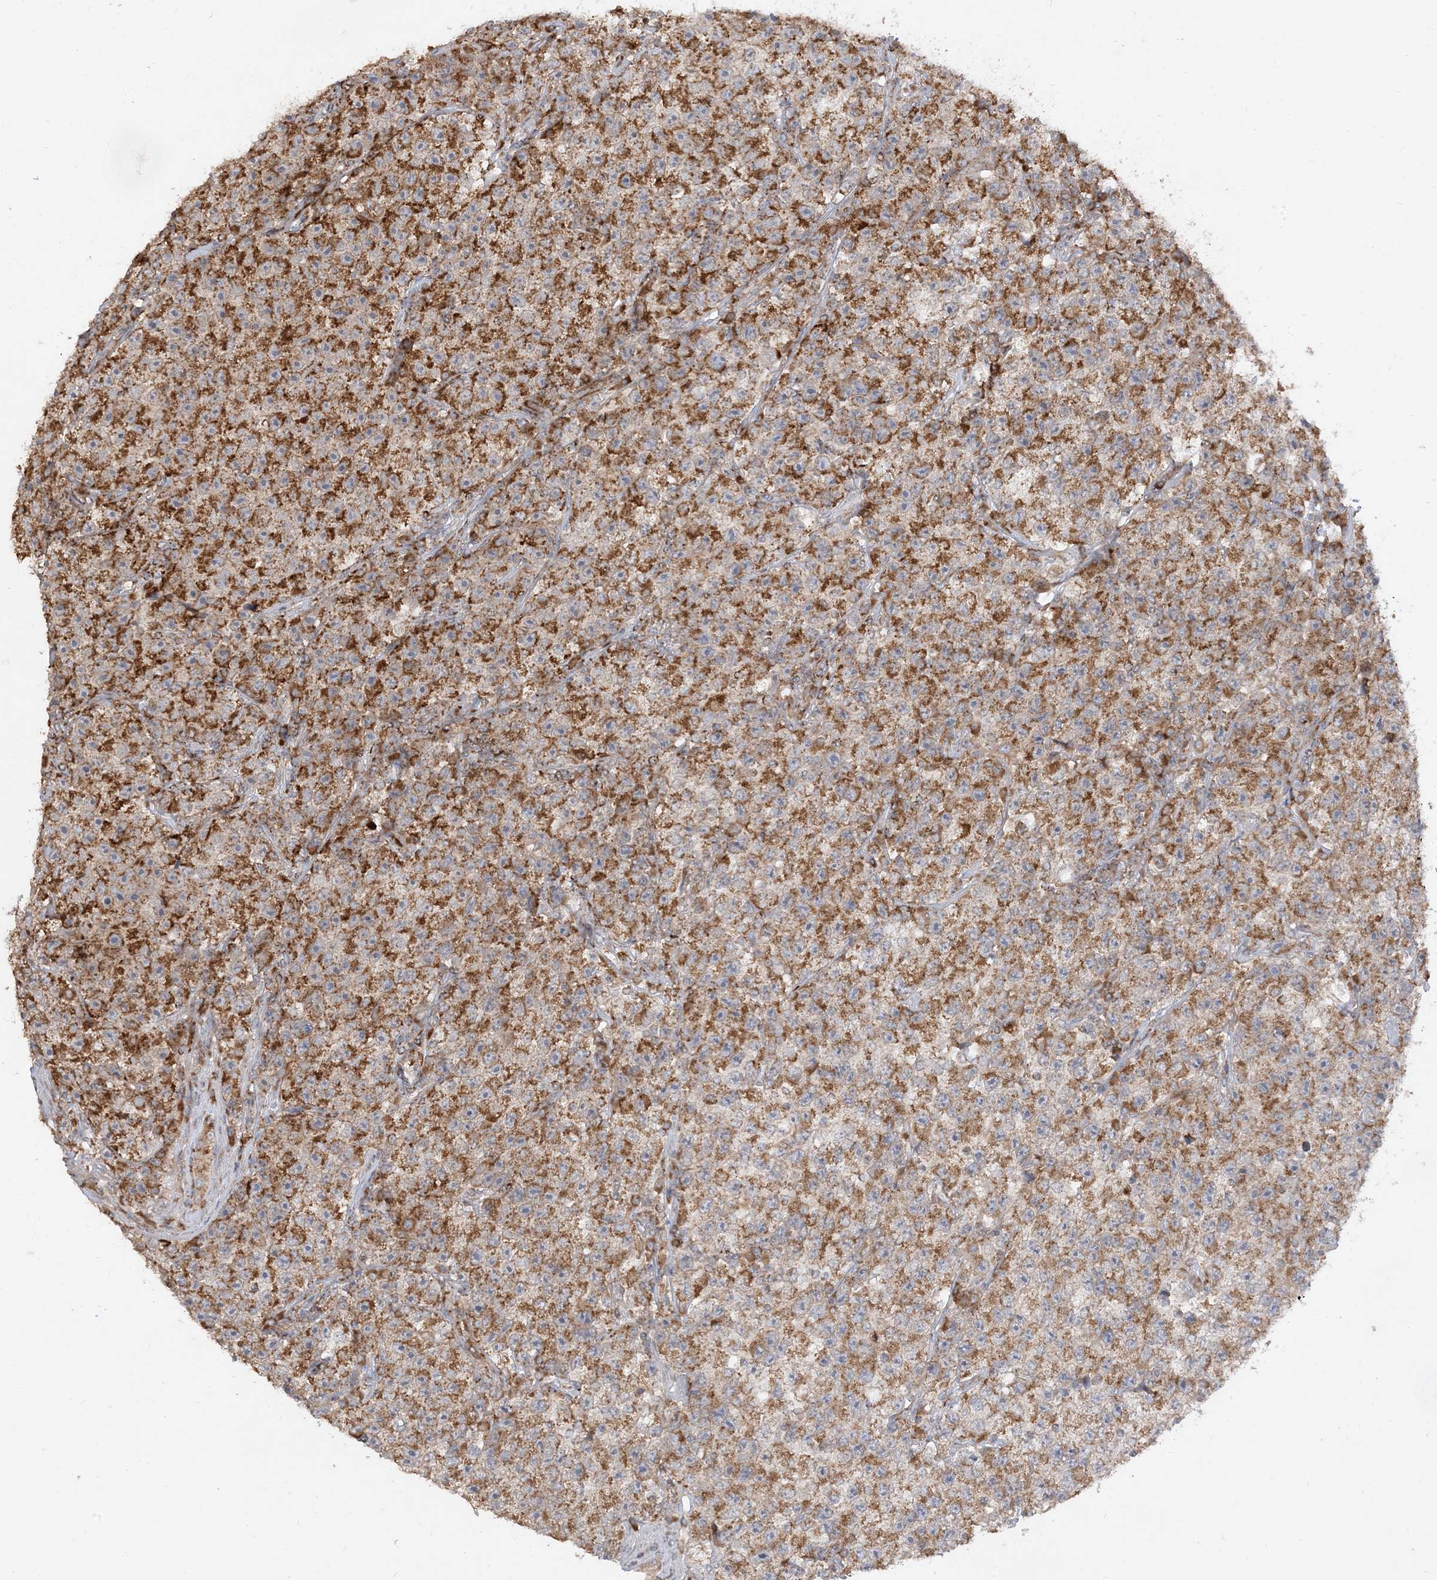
{"staining": {"intensity": "strong", "quantity": ">75%", "location": "cytoplasmic/membranous"}, "tissue": "testis cancer", "cell_type": "Tumor cells", "image_type": "cancer", "snomed": [{"axis": "morphology", "description": "Seminoma, NOS"}, {"axis": "topography", "description": "Testis"}], "caption": "Immunohistochemical staining of human seminoma (testis) shows strong cytoplasmic/membranous protein expression in approximately >75% of tumor cells.", "gene": "AARS2", "patient": {"sex": "male", "age": 22}}